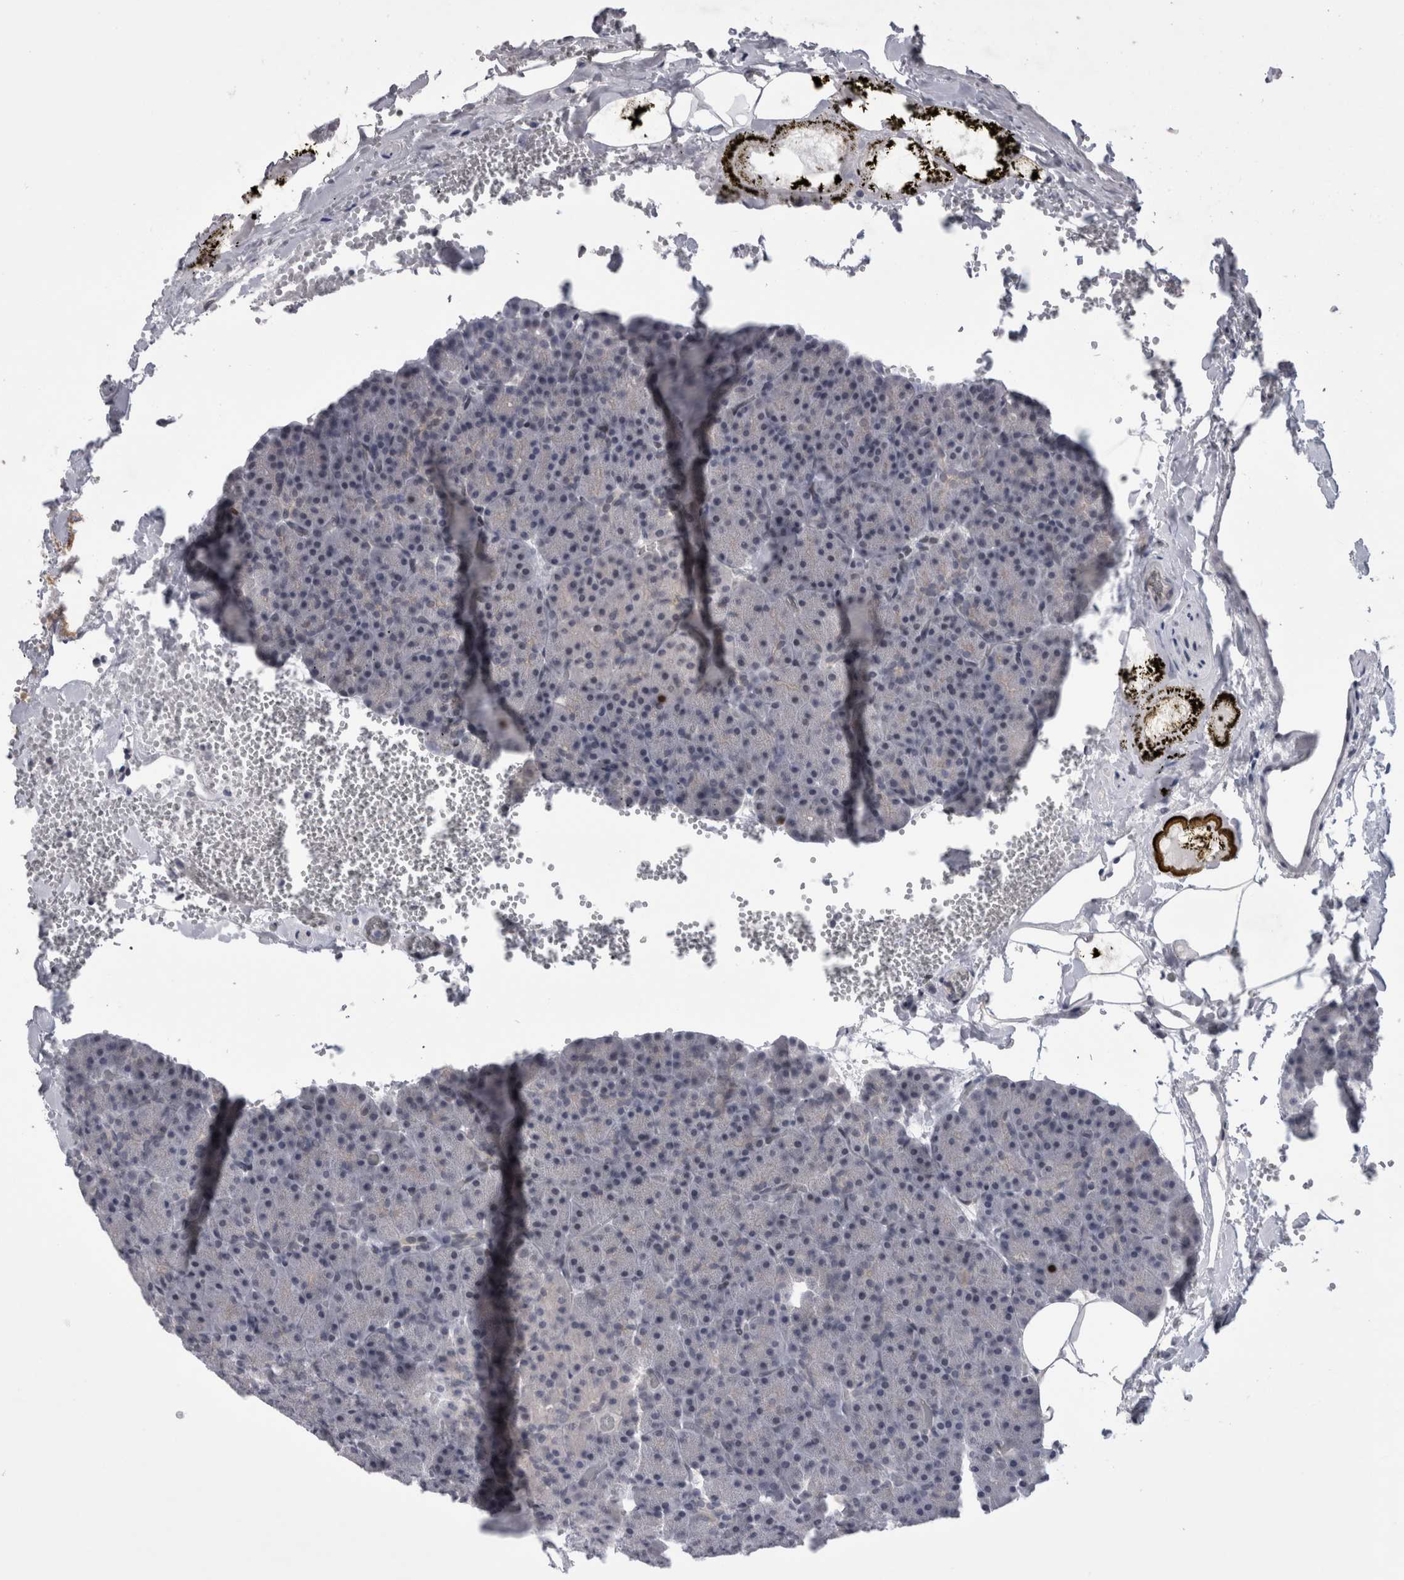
{"staining": {"intensity": "negative", "quantity": "none", "location": "none"}, "tissue": "pancreas", "cell_type": "Exocrine glandular cells", "image_type": "normal", "snomed": [{"axis": "morphology", "description": "Normal tissue, NOS"}, {"axis": "morphology", "description": "Carcinoid, malignant, NOS"}, {"axis": "topography", "description": "Pancreas"}], "caption": "Immunohistochemical staining of benign pancreas reveals no significant positivity in exocrine glandular cells. (DAB (3,3'-diaminobenzidine) IHC visualized using brightfield microscopy, high magnification).", "gene": "KIF18B", "patient": {"sex": "female", "age": 35}}